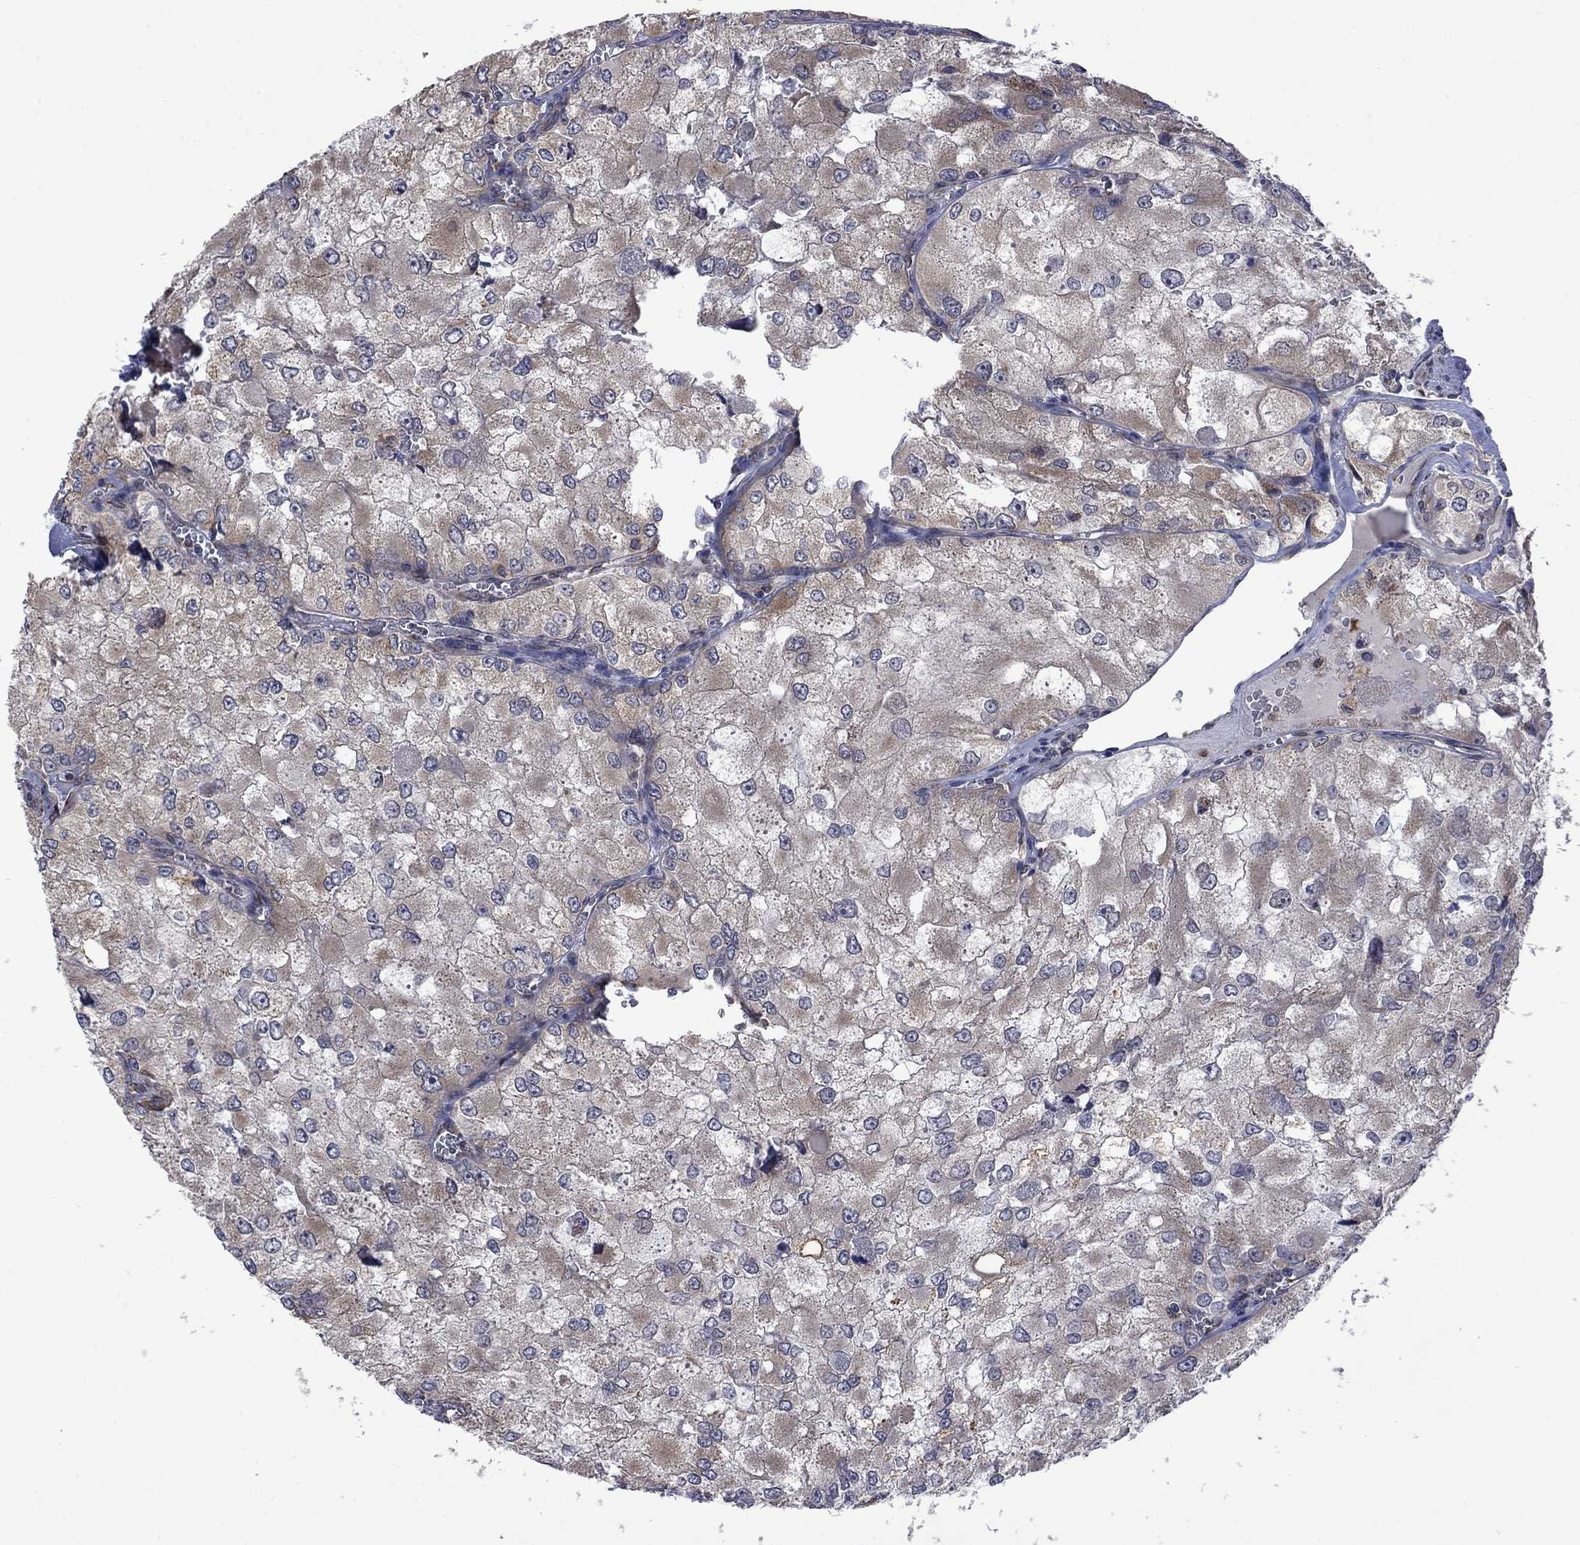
{"staining": {"intensity": "weak", "quantity": "25%-75%", "location": "cytoplasmic/membranous"}, "tissue": "renal cancer", "cell_type": "Tumor cells", "image_type": "cancer", "snomed": [{"axis": "morphology", "description": "Adenocarcinoma, NOS"}, {"axis": "topography", "description": "Kidney"}], "caption": "Immunohistochemistry of renal cancer (adenocarcinoma) reveals low levels of weak cytoplasmic/membranous expression in approximately 25%-75% of tumor cells. (DAB = brown stain, brightfield microscopy at high magnification).", "gene": "FURIN", "patient": {"sex": "female", "age": 70}}